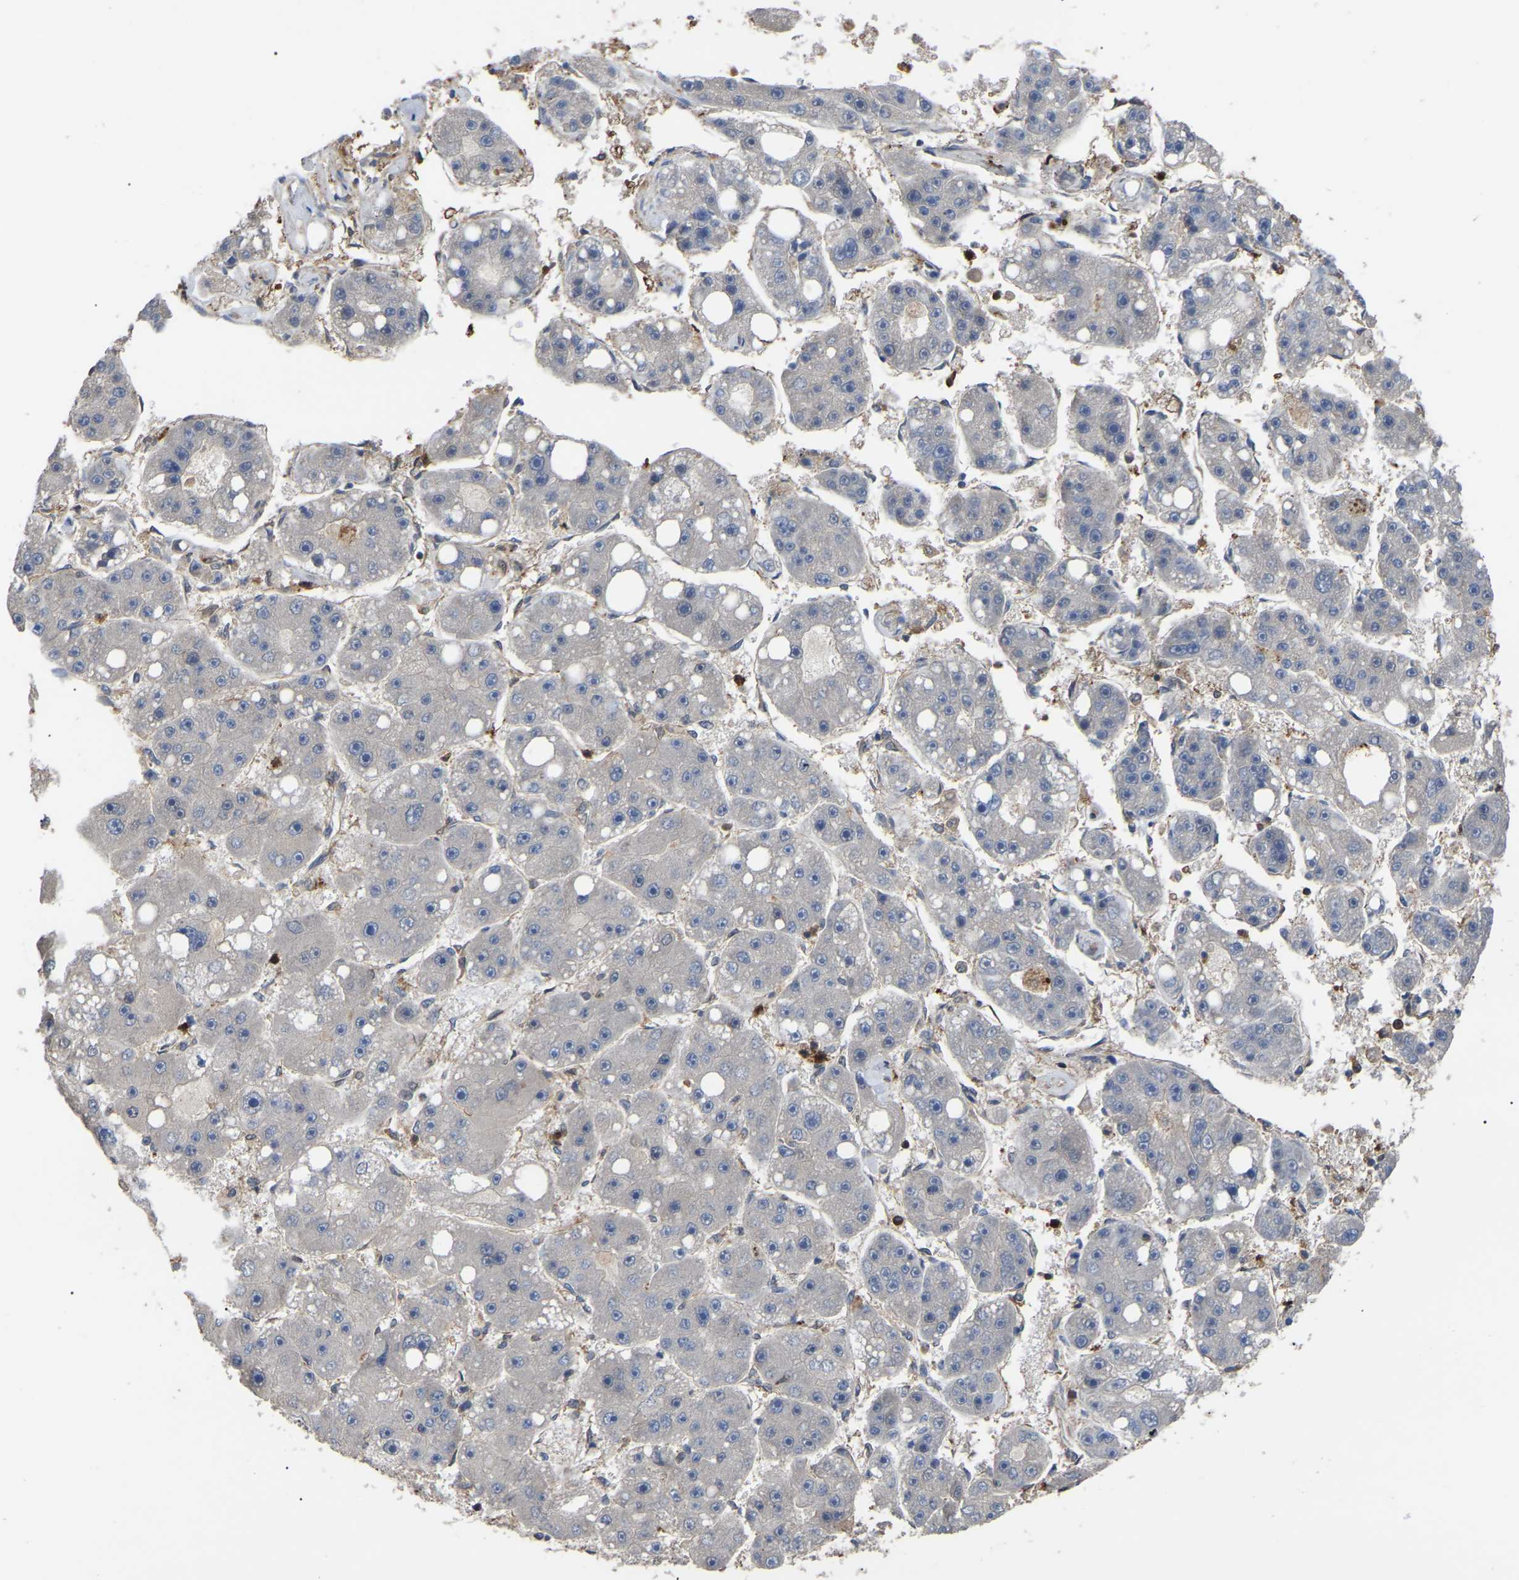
{"staining": {"intensity": "negative", "quantity": "none", "location": "none"}, "tissue": "liver cancer", "cell_type": "Tumor cells", "image_type": "cancer", "snomed": [{"axis": "morphology", "description": "Carcinoma, Hepatocellular, NOS"}, {"axis": "topography", "description": "Liver"}], "caption": "DAB (3,3'-diaminobenzidine) immunohistochemical staining of human hepatocellular carcinoma (liver) exhibits no significant expression in tumor cells. (Brightfield microscopy of DAB immunohistochemistry (IHC) at high magnification).", "gene": "CIT", "patient": {"sex": "female", "age": 61}}